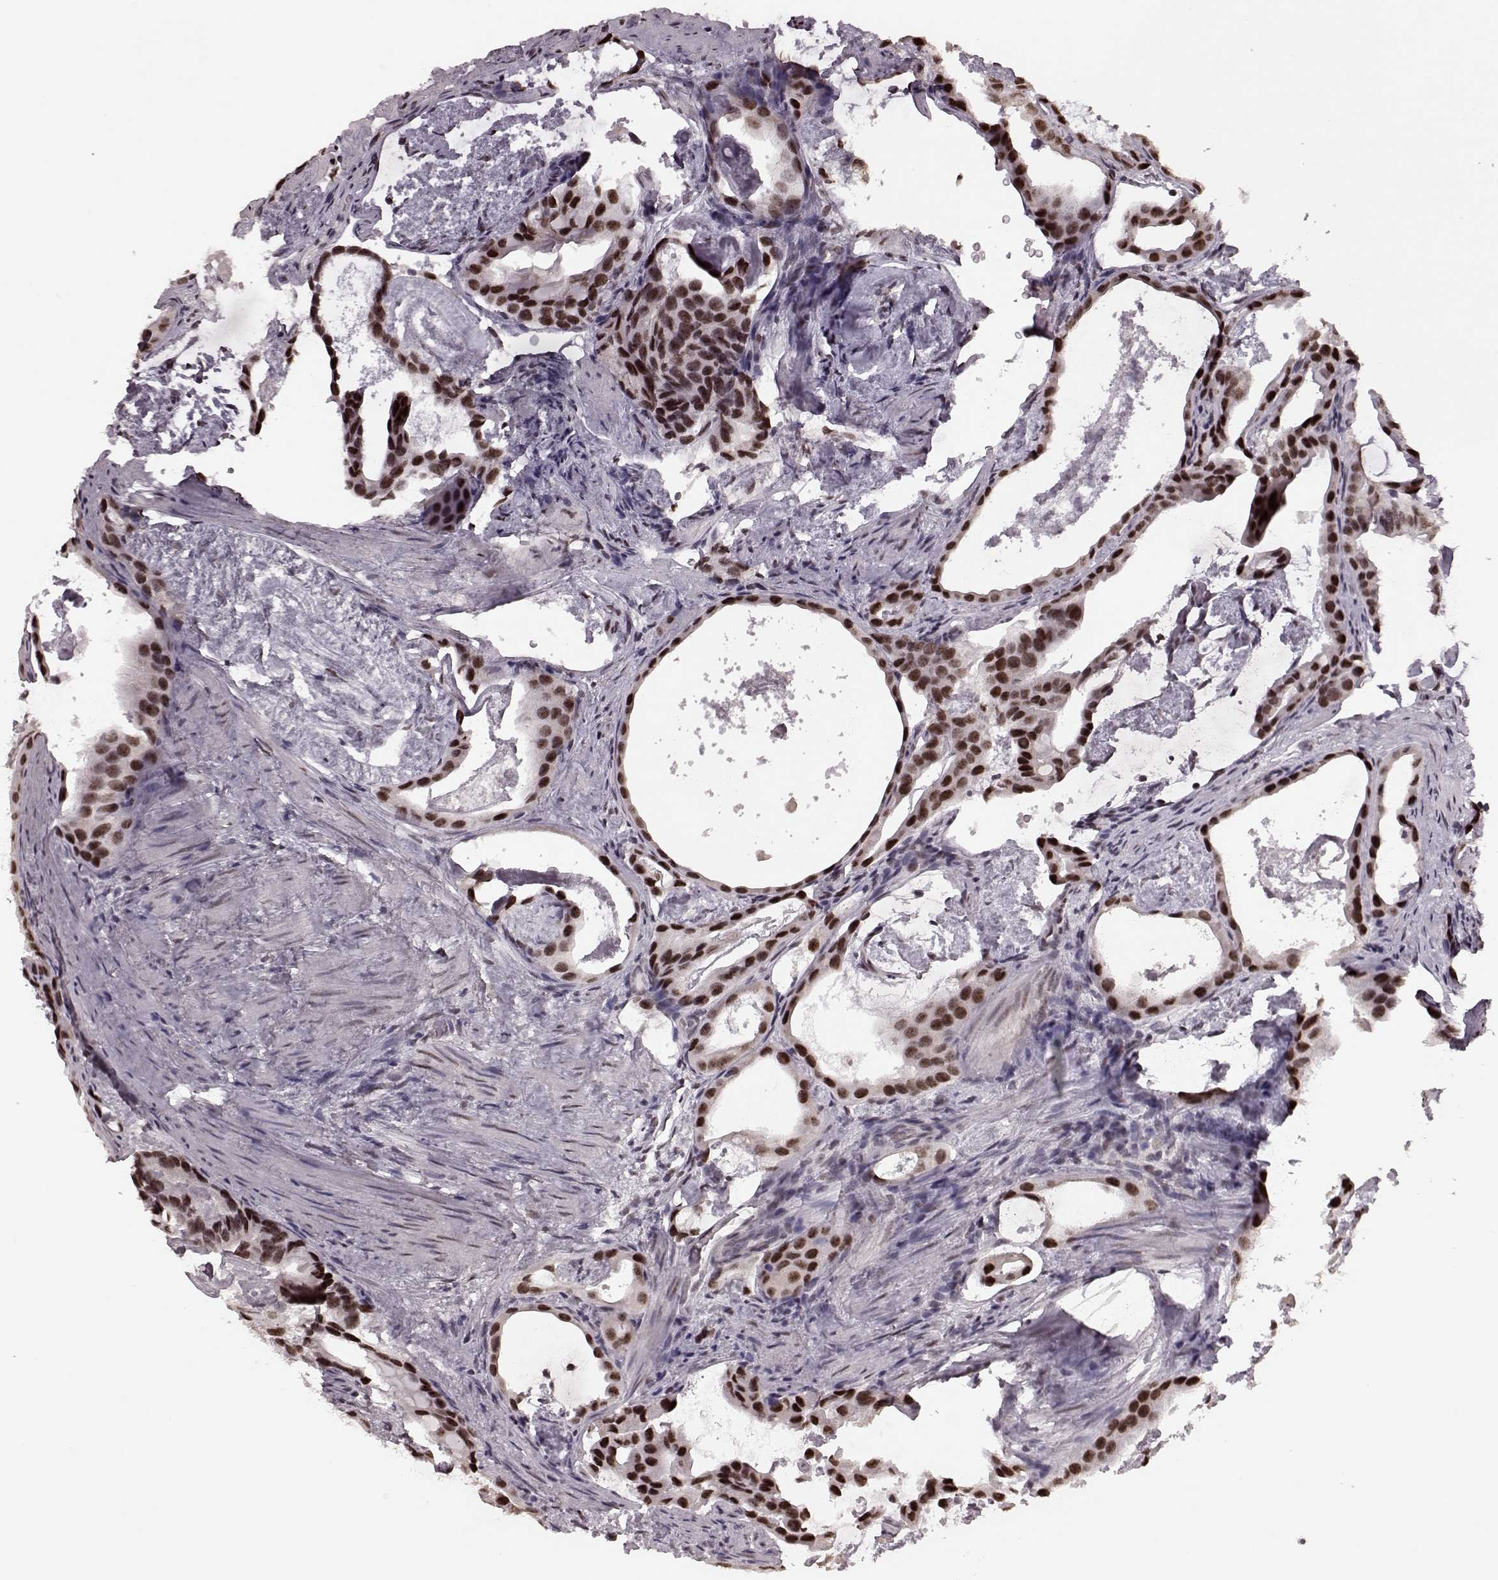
{"staining": {"intensity": "strong", "quantity": ">75%", "location": "nuclear"}, "tissue": "prostate cancer", "cell_type": "Tumor cells", "image_type": "cancer", "snomed": [{"axis": "morphology", "description": "Adenocarcinoma, Low grade"}, {"axis": "topography", "description": "Prostate and seminal vesicle, NOS"}], "caption": "A brown stain labels strong nuclear positivity of a protein in adenocarcinoma (low-grade) (prostate) tumor cells. (DAB IHC with brightfield microscopy, high magnification).", "gene": "NR2C1", "patient": {"sex": "male", "age": 71}}